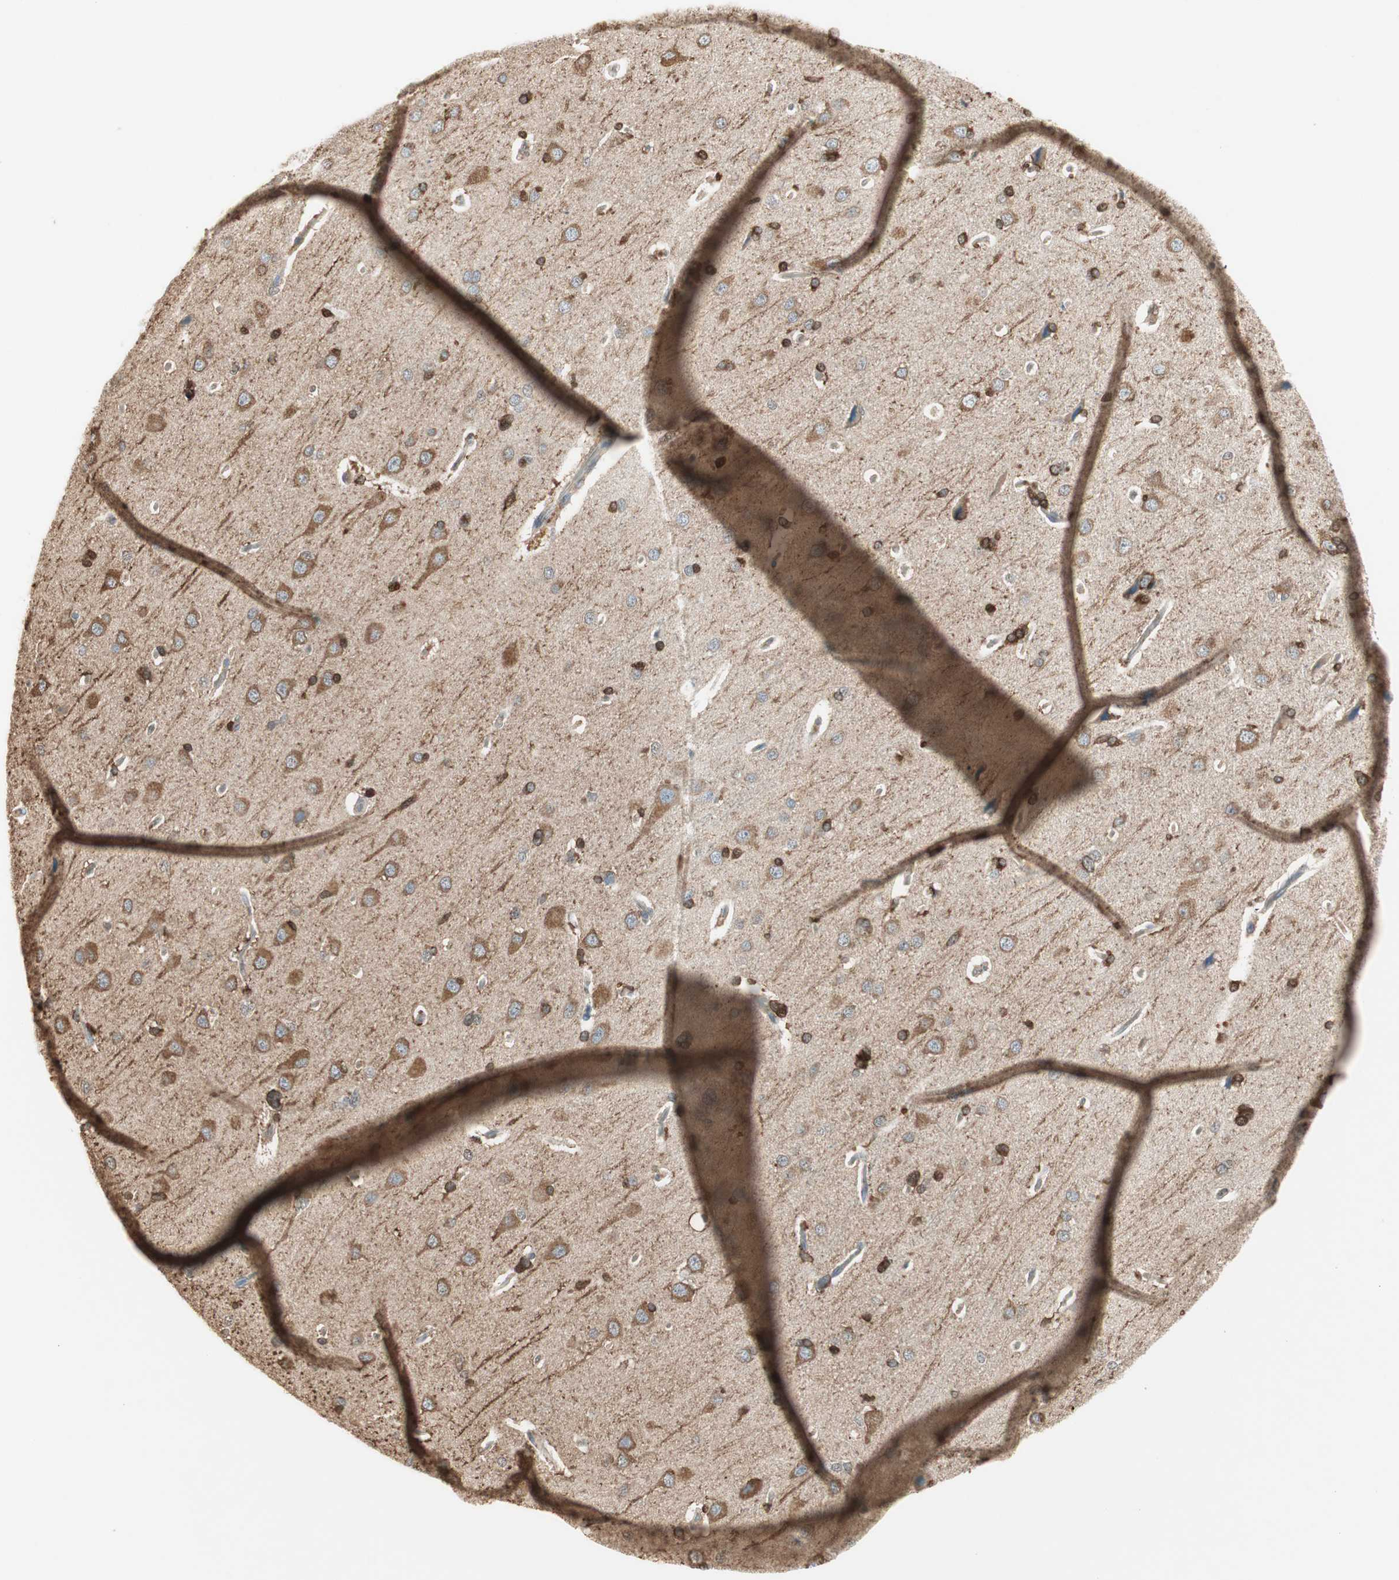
{"staining": {"intensity": "negative", "quantity": "none", "location": "none"}, "tissue": "cerebral cortex", "cell_type": "Endothelial cells", "image_type": "normal", "snomed": [{"axis": "morphology", "description": "Normal tissue, NOS"}, {"axis": "topography", "description": "Cerebral cortex"}], "caption": "Cerebral cortex stained for a protein using IHC exhibits no staining endothelial cells.", "gene": "MMP3", "patient": {"sex": "male", "age": 62}}